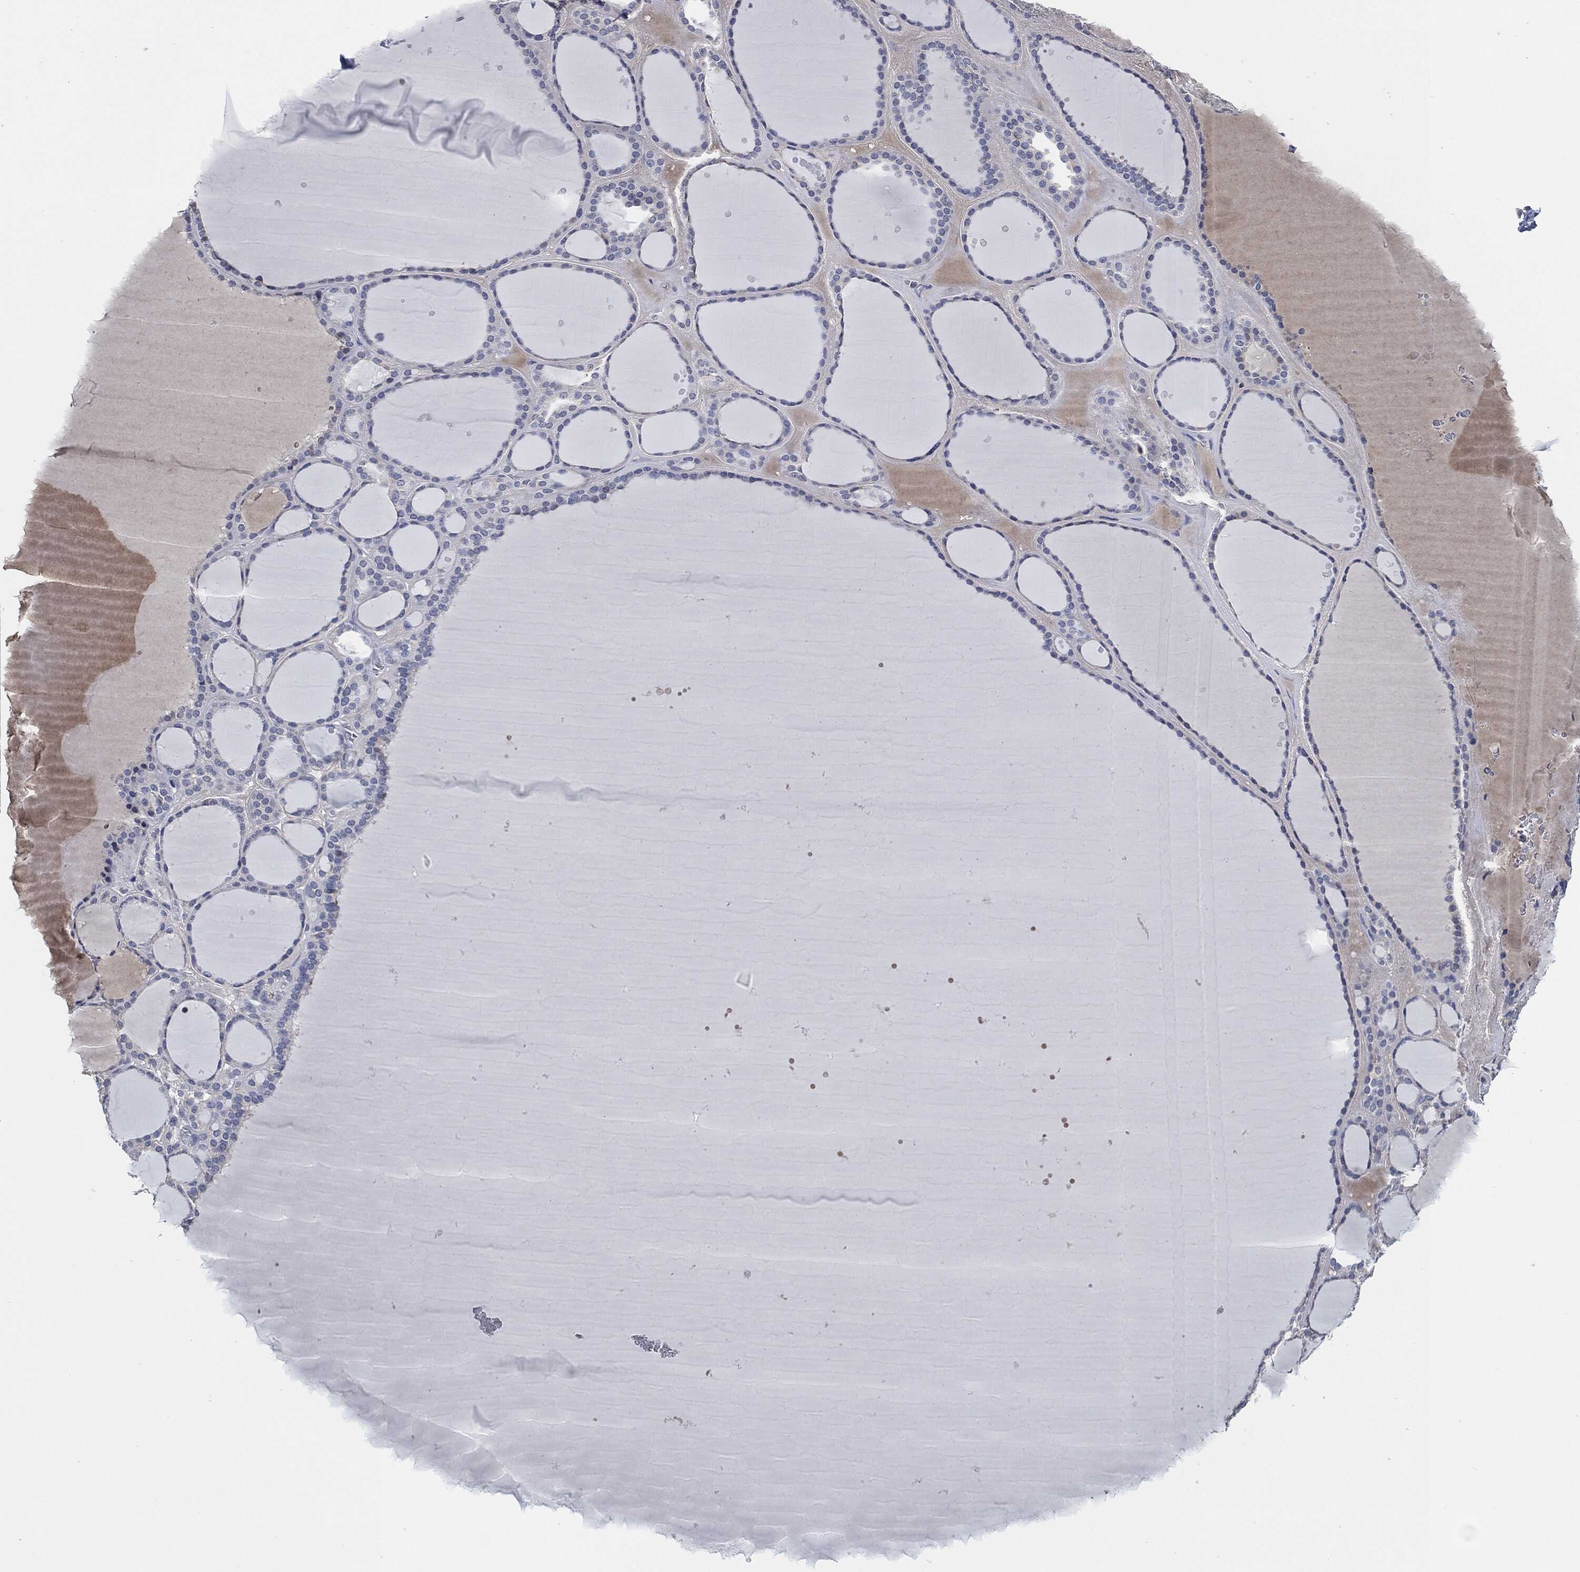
{"staining": {"intensity": "negative", "quantity": "none", "location": "none"}, "tissue": "thyroid gland", "cell_type": "Glandular cells", "image_type": "normal", "snomed": [{"axis": "morphology", "description": "Normal tissue, NOS"}, {"axis": "topography", "description": "Thyroid gland"}], "caption": "Protein analysis of benign thyroid gland shows no significant positivity in glandular cells.", "gene": "IL2RG", "patient": {"sex": "male", "age": 63}}